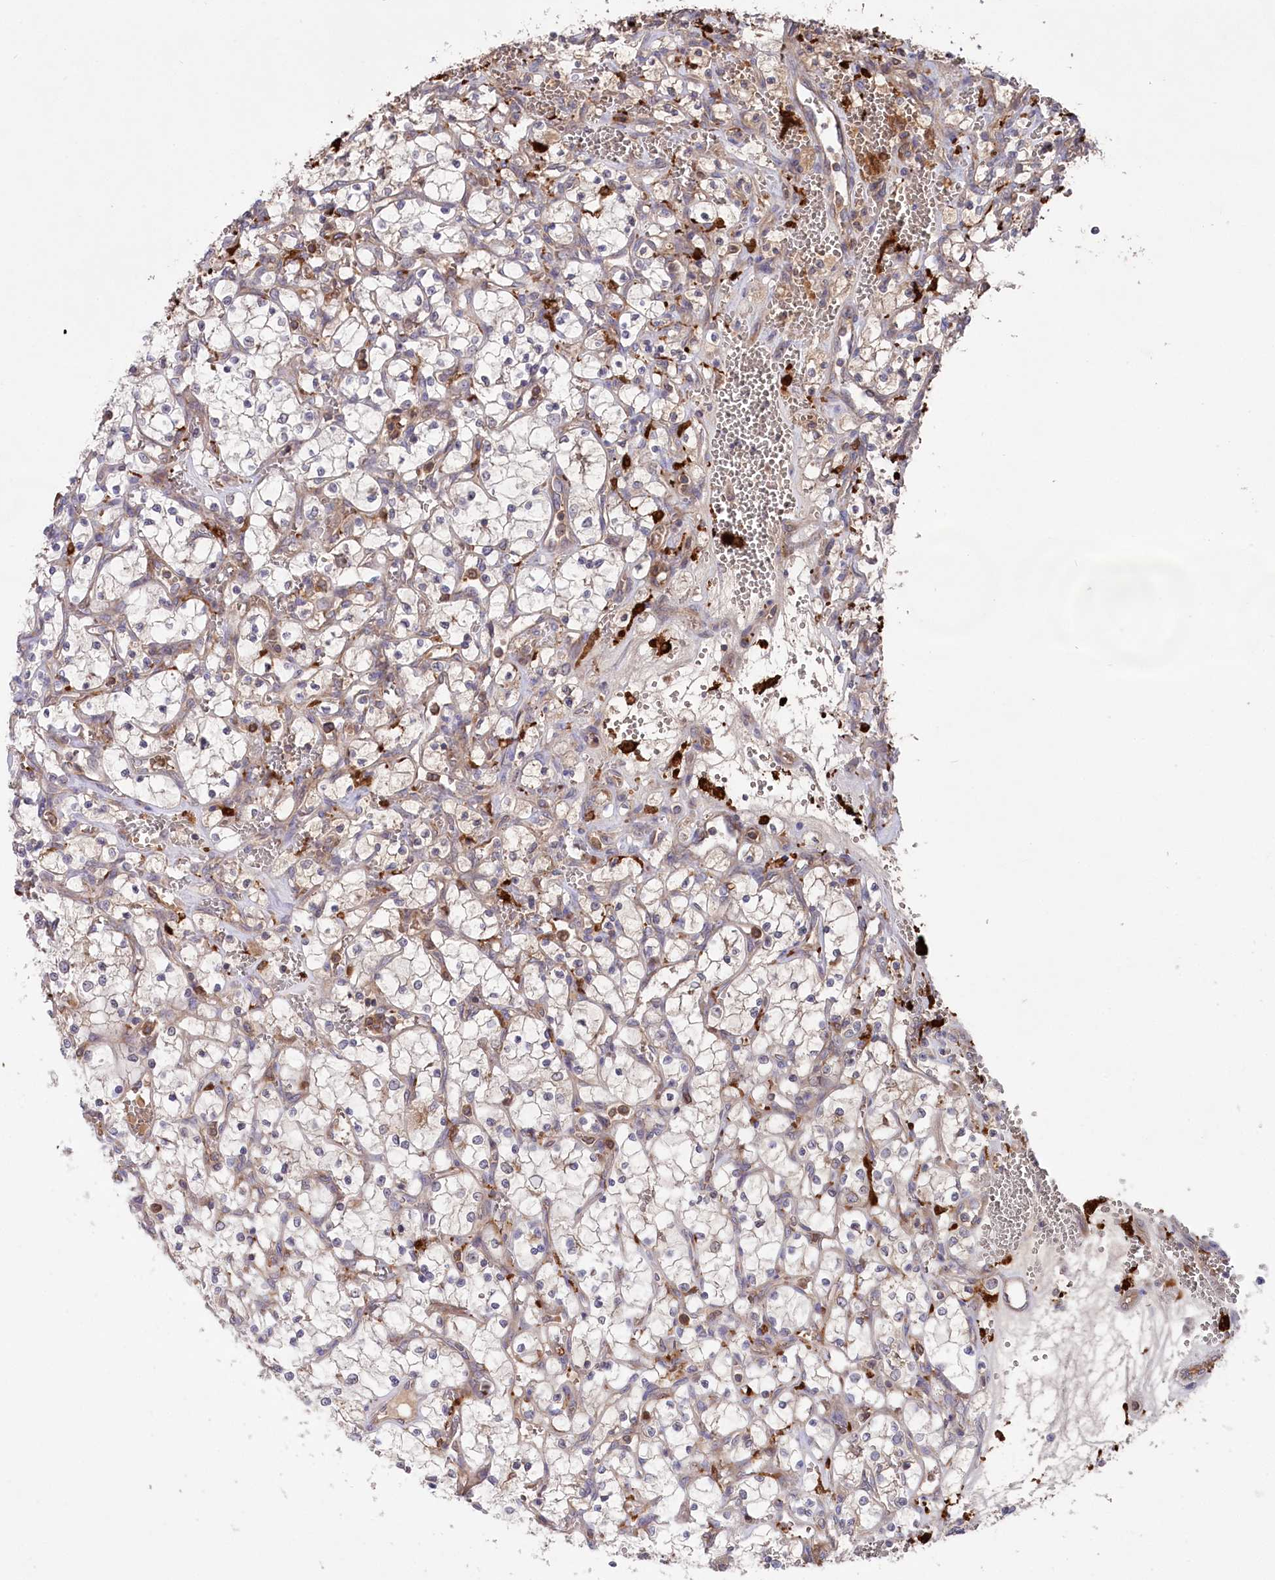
{"staining": {"intensity": "weak", "quantity": ">75%", "location": "cytoplasmic/membranous"}, "tissue": "renal cancer", "cell_type": "Tumor cells", "image_type": "cancer", "snomed": [{"axis": "morphology", "description": "Adenocarcinoma, NOS"}, {"axis": "topography", "description": "Kidney"}], "caption": "Tumor cells show weak cytoplasmic/membranous expression in approximately >75% of cells in adenocarcinoma (renal). (DAB (3,3'-diaminobenzidine) = brown stain, brightfield microscopy at high magnification).", "gene": "PPP1R21", "patient": {"sex": "female", "age": 69}}